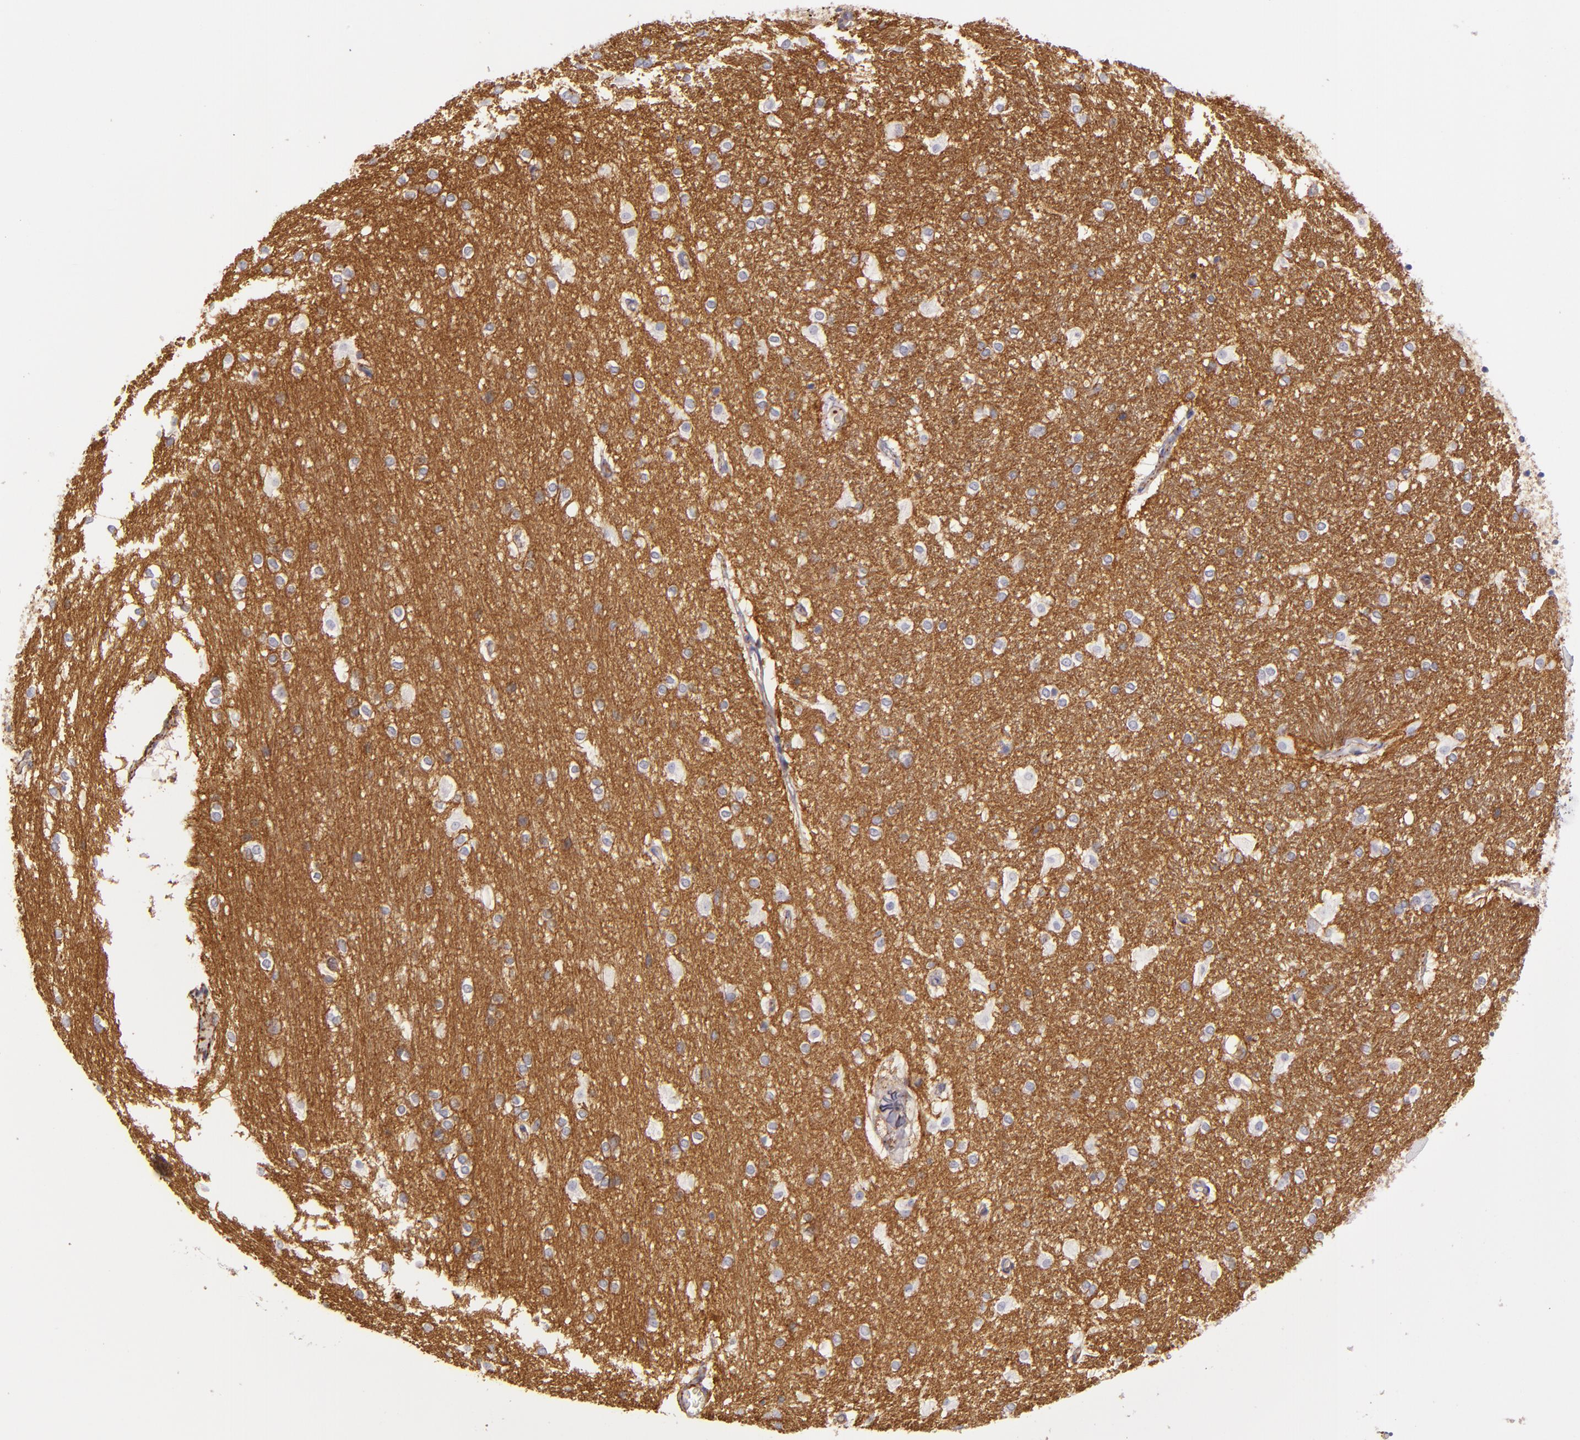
{"staining": {"intensity": "moderate", "quantity": "<25%", "location": "cytoplasmic/membranous"}, "tissue": "hippocampus", "cell_type": "Glial cells", "image_type": "normal", "snomed": [{"axis": "morphology", "description": "Normal tissue, NOS"}, {"axis": "topography", "description": "Hippocampus"}], "caption": "Immunohistochemical staining of benign human hippocampus displays low levels of moderate cytoplasmic/membranous expression in approximately <25% of glial cells. The protein of interest is stained brown, and the nuclei are stained in blue (DAB IHC with brightfield microscopy, high magnification).", "gene": "CD9", "patient": {"sex": "female", "age": 19}}